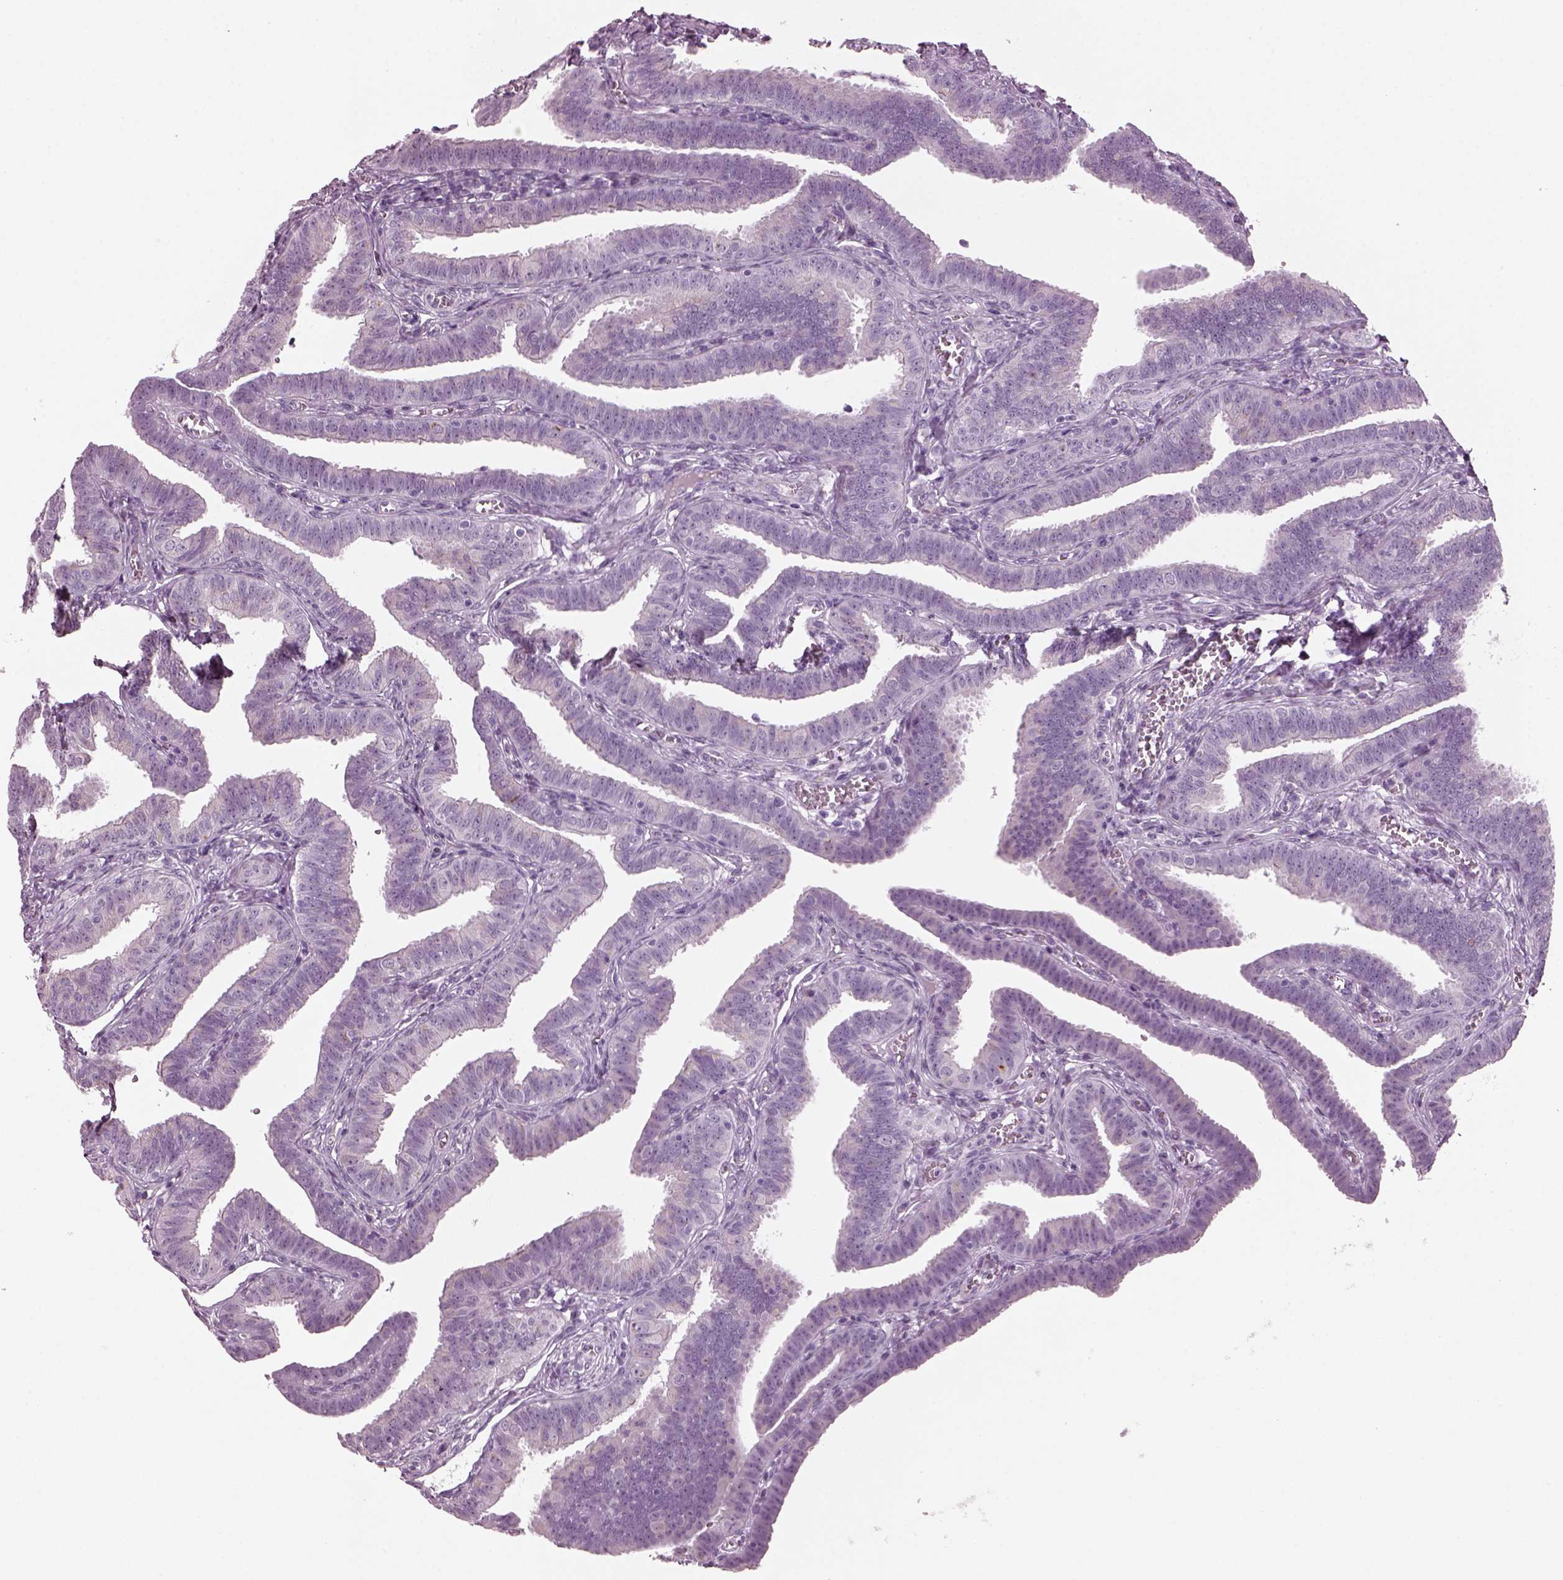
{"staining": {"intensity": "negative", "quantity": "none", "location": "none"}, "tissue": "fallopian tube", "cell_type": "Glandular cells", "image_type": "normal", "snomed": [{"axis": "morphology", "description": "Normal tissue, NOS"}, {"axis": "topography", "description": "Fallopian tube"}], "caption": "A high-resolution photomicrograph shows immunohistochemistry (IHC) staining of benign fallopian tube, which exhibits no significant expression in glandular cells.", "gene": "PRR9", "patient": {"sex": "female", "age": 25}}